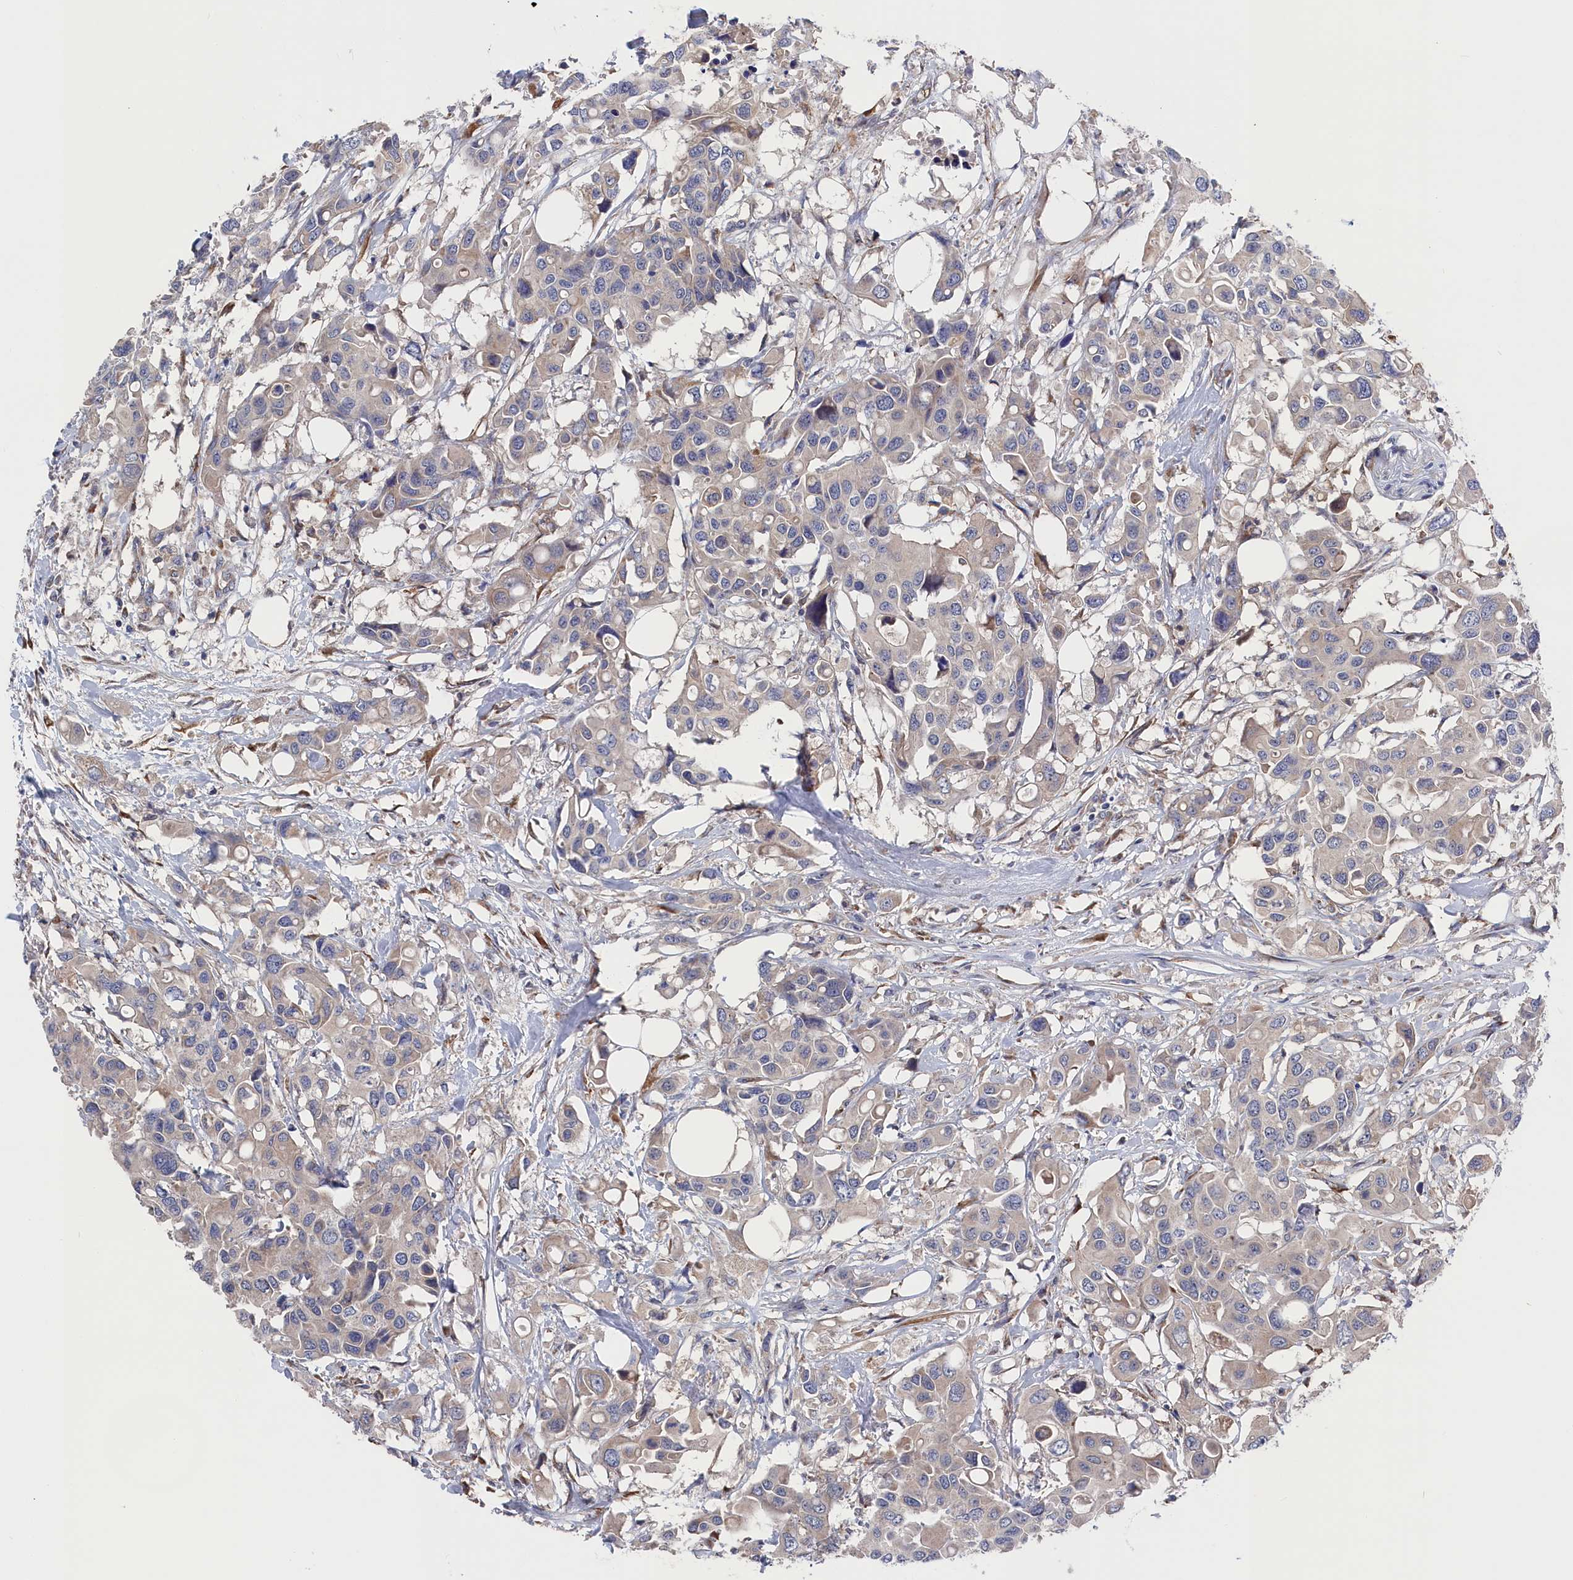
{"staining": {"intensity": "negative", "quantity": "none", "location": "none"}, "tissue": "colorectal cancer", "cell_type": "Tumor cells", "image_type": "cancer", "snomed": [{"axis": "morphology", "description": "Adenocarcinoma, NOS"}, {"axis": "topography", "description": "Colon"}], "caption": "Tumor cells show no significant staining in colorectal cancer.", "gene": "CYB5D2", "patient": {"sex": "male", "age": 77}}